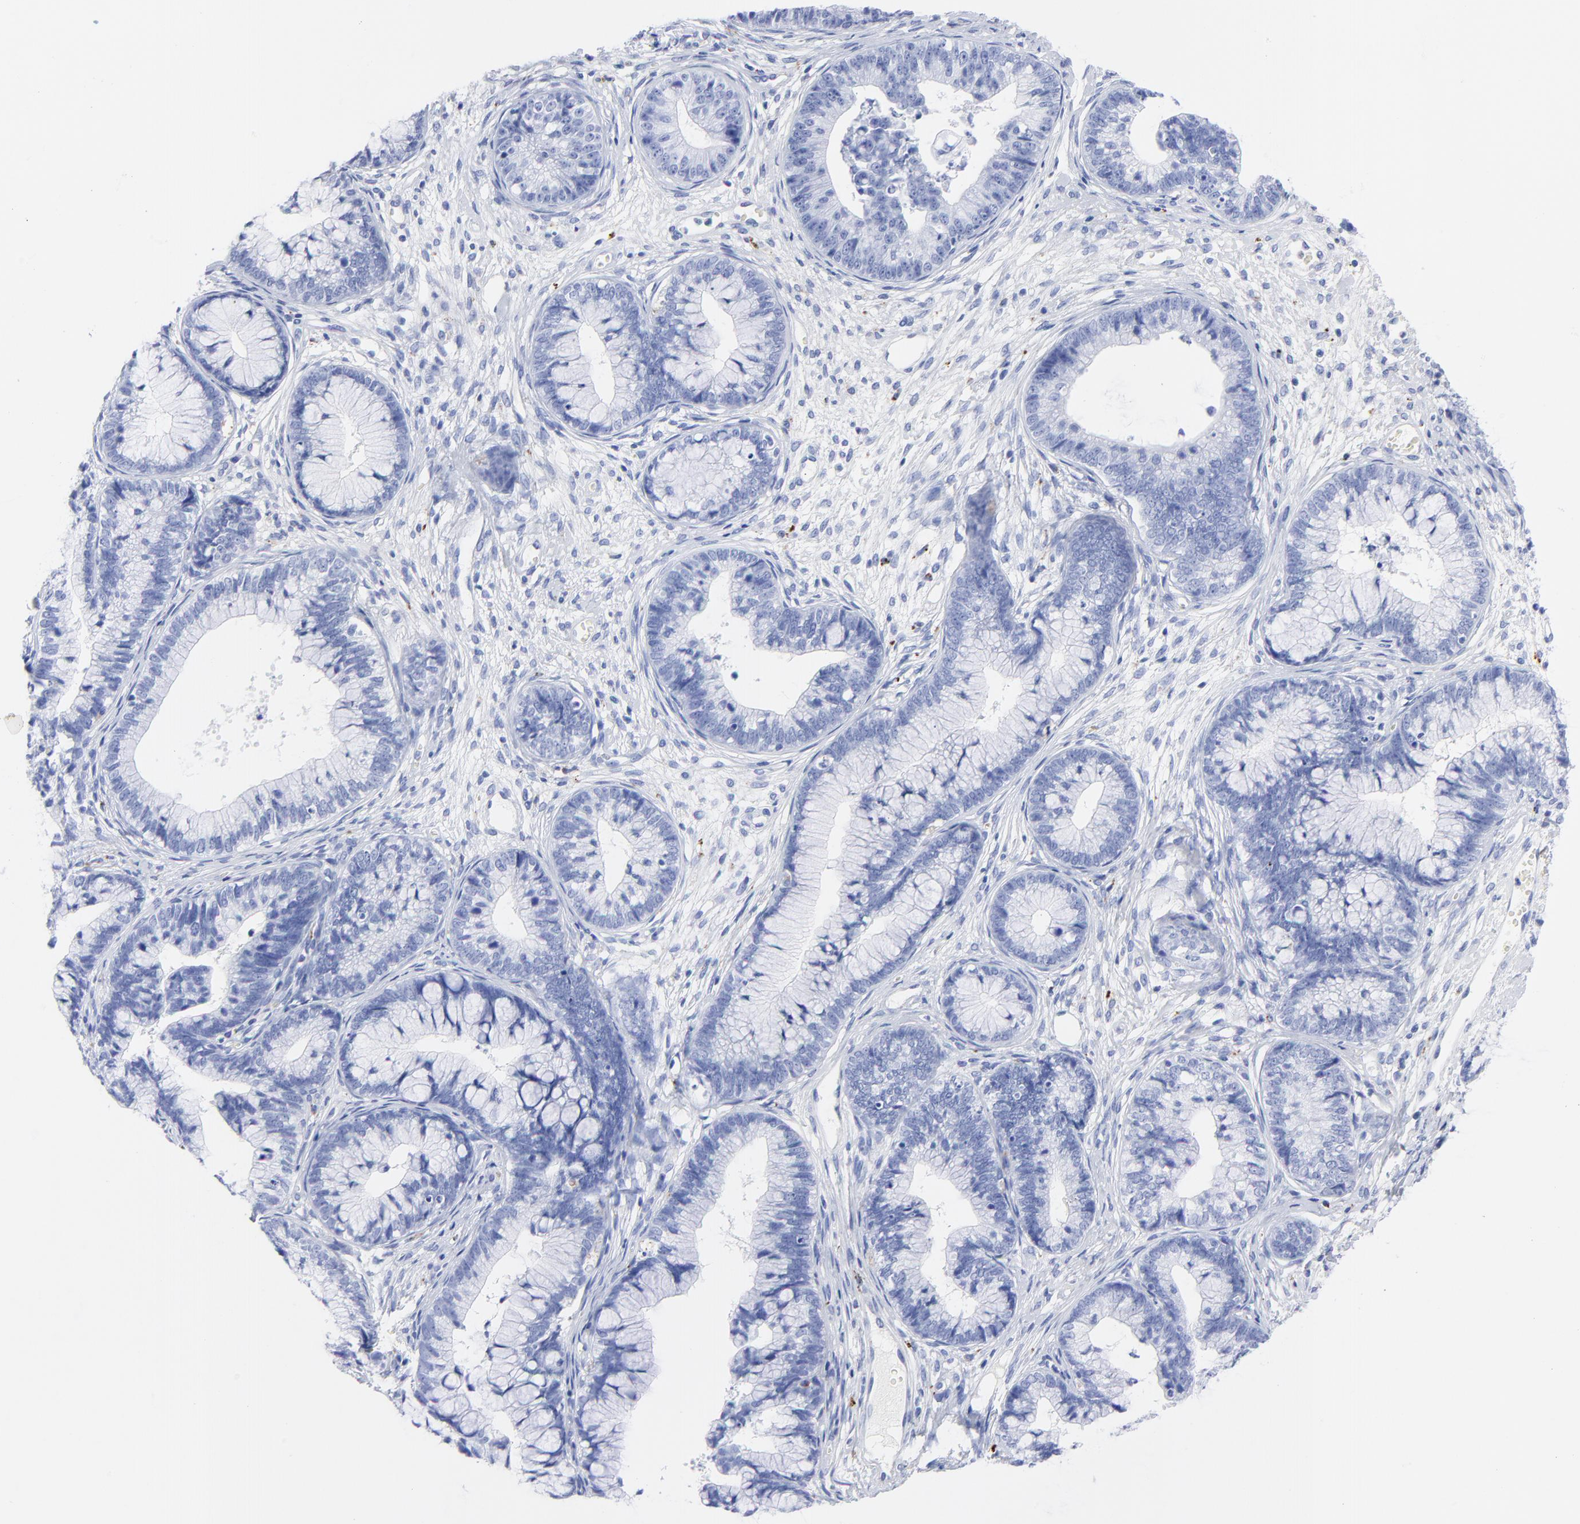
{"staining": {"intensity": "negative", "quantity": "none", "location": "none"}, "tissue": "cervical cancer", "cell_type": "Tumor cells", "image_type": "cancer", "snomed": [{"axis": "morphology", "description": "Adenocarcinoma, NOS"}, {"axis": "topography", "description": "Cervix"}], "caption": "DAB (3,3'-diaminobenzidine) immunohistochemical staining of cervical adenocarcinoma reveals no significant staining in tumor cells.", "gene": "CPVL", "patient": {"sex": "female", "age": 44}}